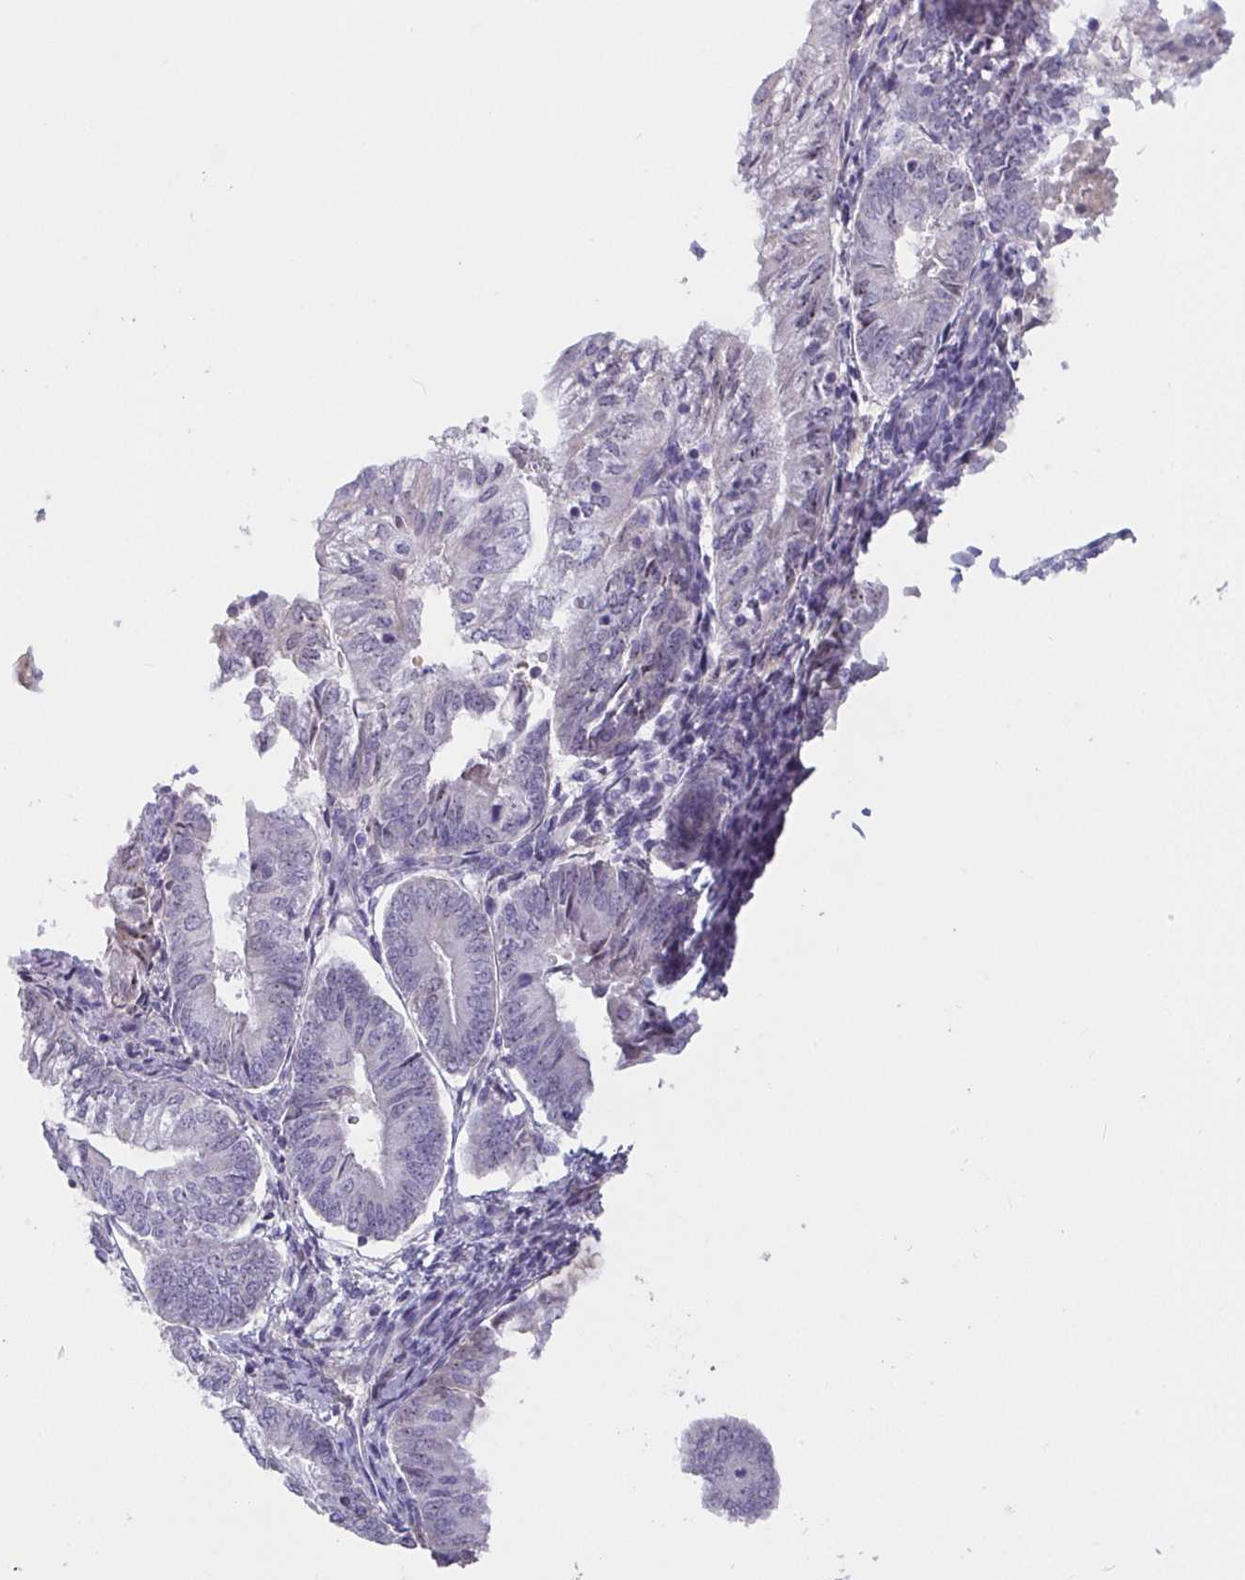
{"staining": {"intensity": "negative", "quantity": "none", "location": "none"}, "tissue": "endometrial cancer", "cell_type": "Tumor cells", "image_type": "cancer", "snomed": [{"axis": "morphology", "description": "Adenocarcinoma, NOS"}, {"axis": "topography", "description": "Endometrium"}], "caption": "Adenocarcinoma (endometrial) was stained to show a protein in brown. There is no significant positivity in tumor cells. (Stains: DAB immunohistochemistry with hematoxylin counter stain, Microscopy: brightfield microscopy at high magnification).", "gene": "MYC", "patient": {"sex": "female", "age": 55}}